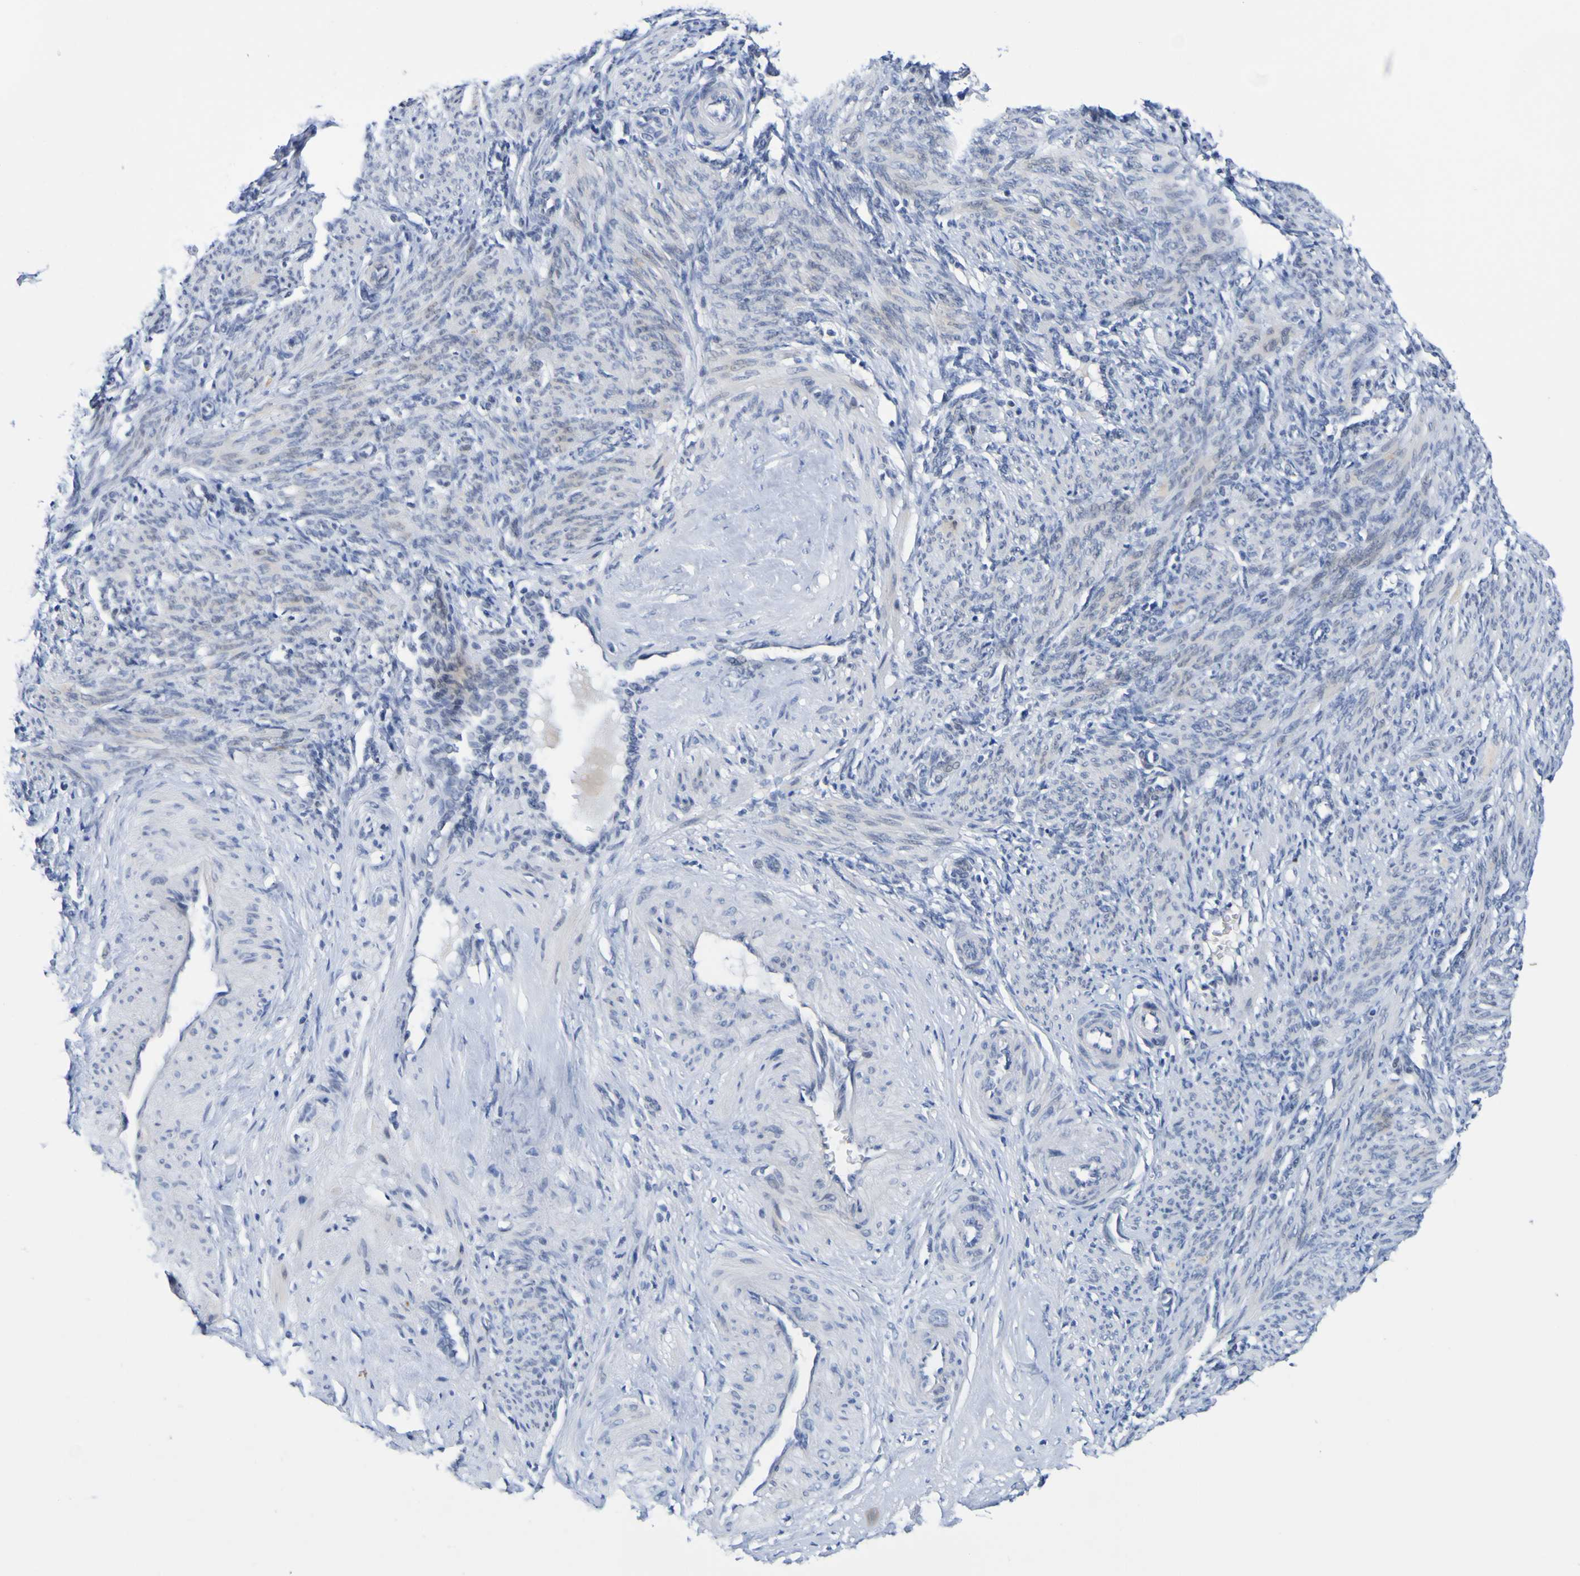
{"staining": {"intensity": "negative", "quantity": "none", "location": "none"}, "tissue": "smooth muscle", "cell_type": "Smooth muscle cells", "image_type": "normal", "snomed": [{"axis": "morphology", "description": "Normal tissue, NOS"}, {"axis": "topography", "description": "Endometrium"}], "caption": "The image displays no significant staining in smooth muscle cells of smooth muscle.", "gene": "VMA21", "patient": {"sex": "female", "age": 33}}